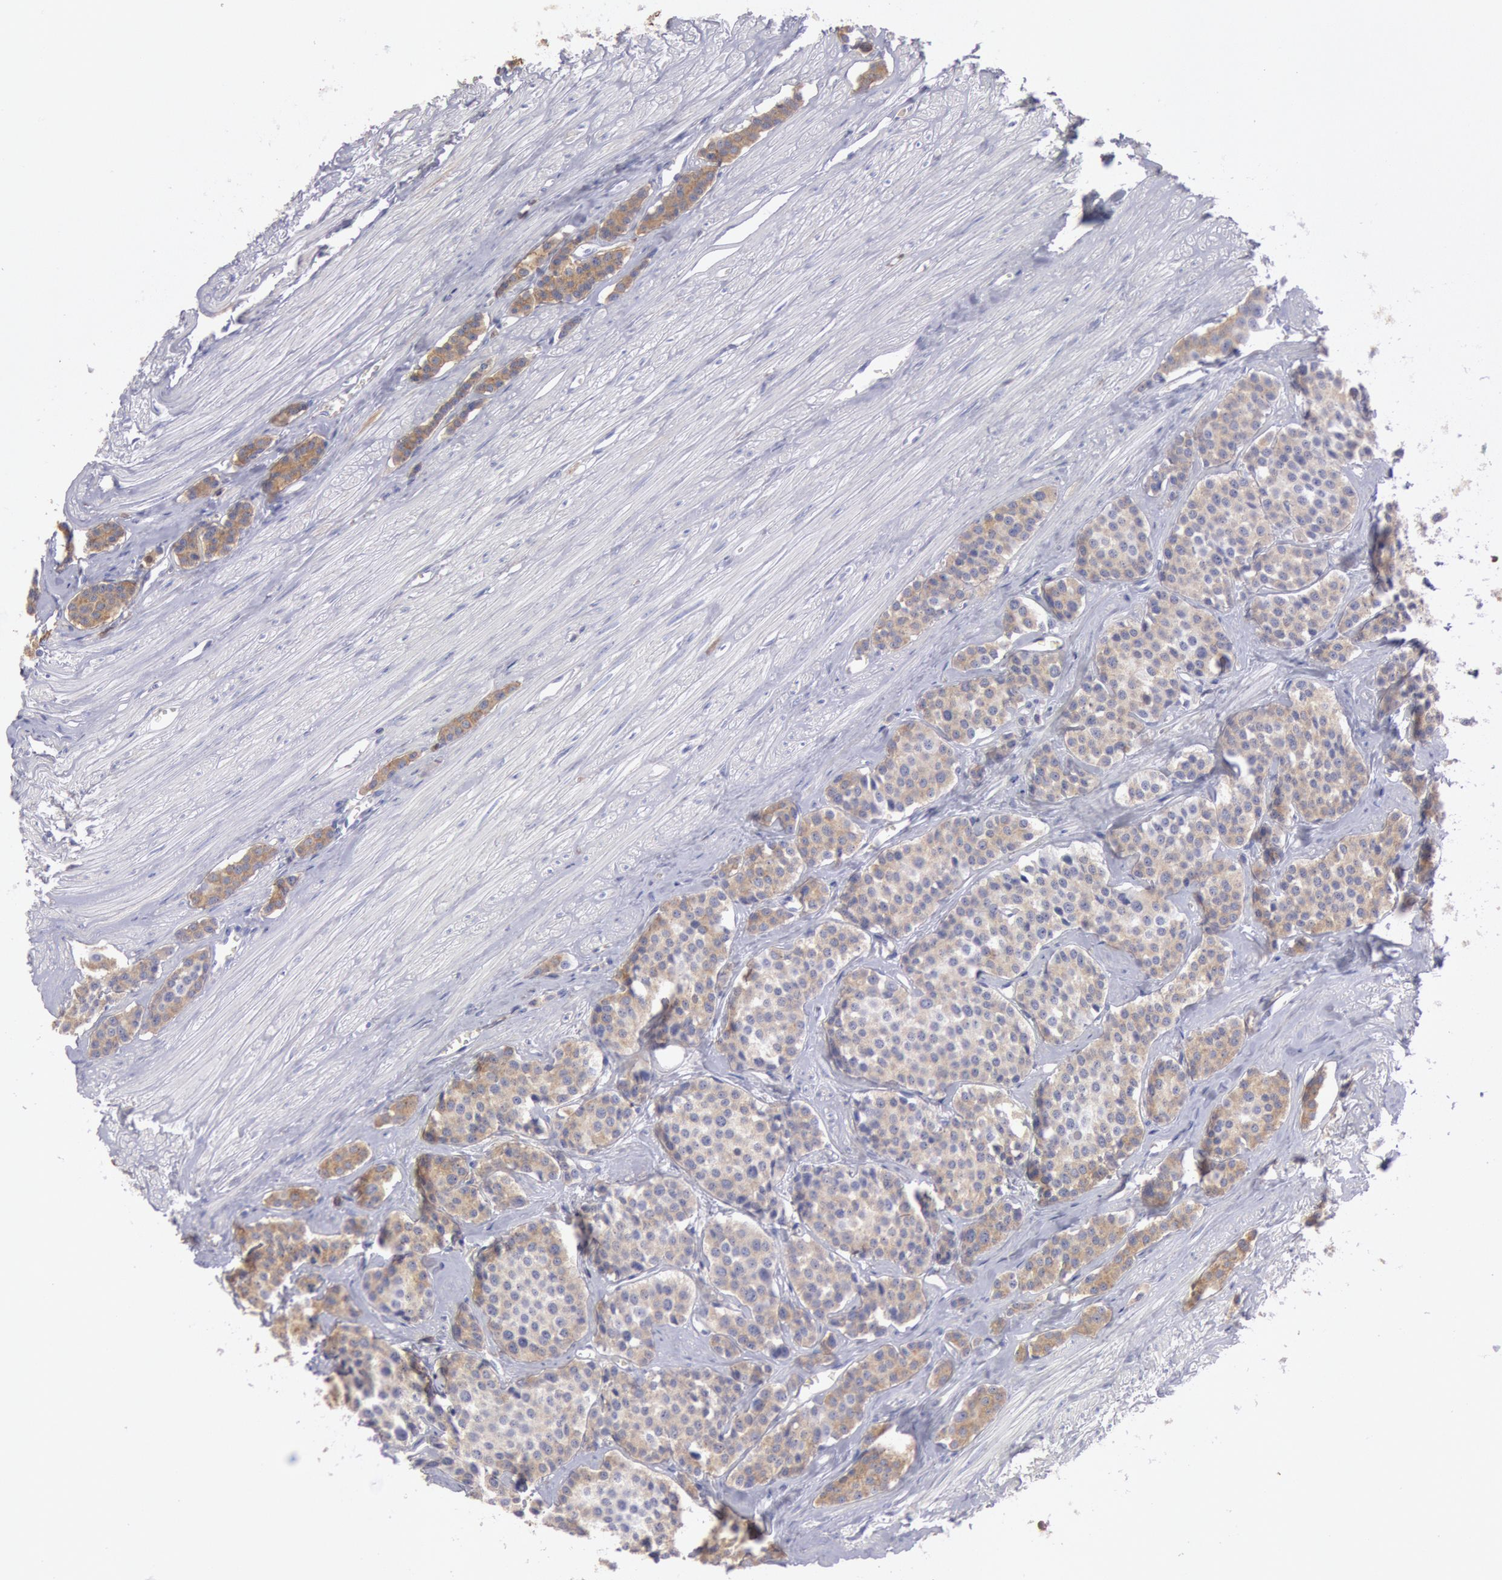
{"staining": {"intensity": "weak", "quantity": ">75%", "location": "cytoplasmic/membranous"}, "tissue": "carcinoid", "cell_type": "Tumor cells", "image_type": "cancer", "snomed": [{"axis": "morphology", "description": "Carcinoid, malignant, NOS"}, {"axis": "topography", "description": "Small intestine"}], "caption": "Human carcinoid stained with a protein marker reveals weak staining in tumor cells.", "gene": "IGHA1", "patient": {"sex": "male", "age": 60}}